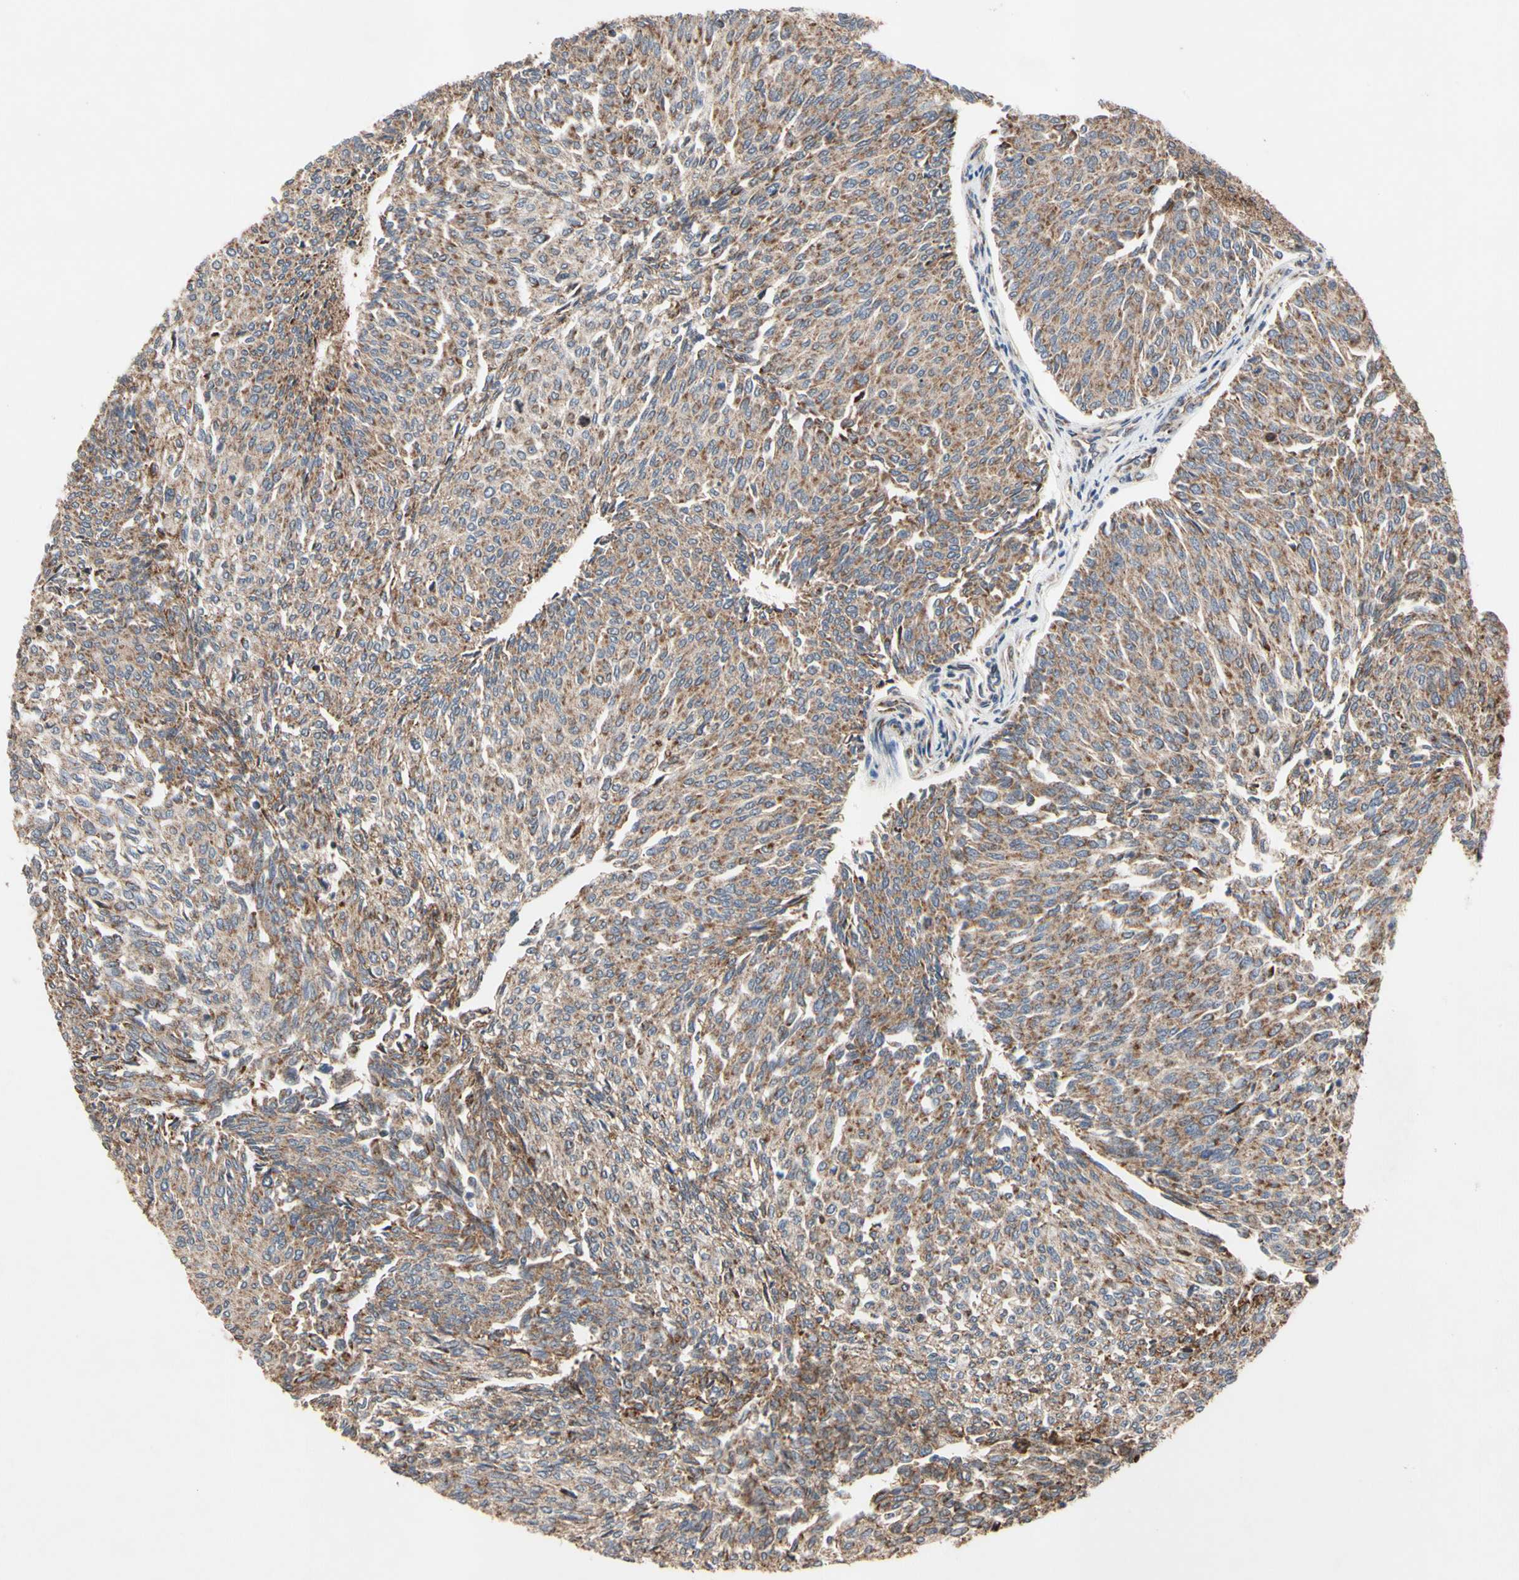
{"staining": {"intensity": "moderate", "quantity": ">75%", "location": "cytoplasmic/membranous"}, "tissue": "urothelial cancer", "cell_type": "Tumor cells", "image_type": "cancer", "snomed": [{"axis": "morphology", "description": "Urothelial carcinoma, Low grade"}, {"axis": "topography", "description": "Urinary bladder"}], "caption": "Protein staining of urothelial carcinoma (low-grade) tissue demonstrates moderate cytoplasmic/membranous expression in approximately >75% of tumor cells.", "gene": "GPD2", "patient": {"sex": "female", "age": 79}}